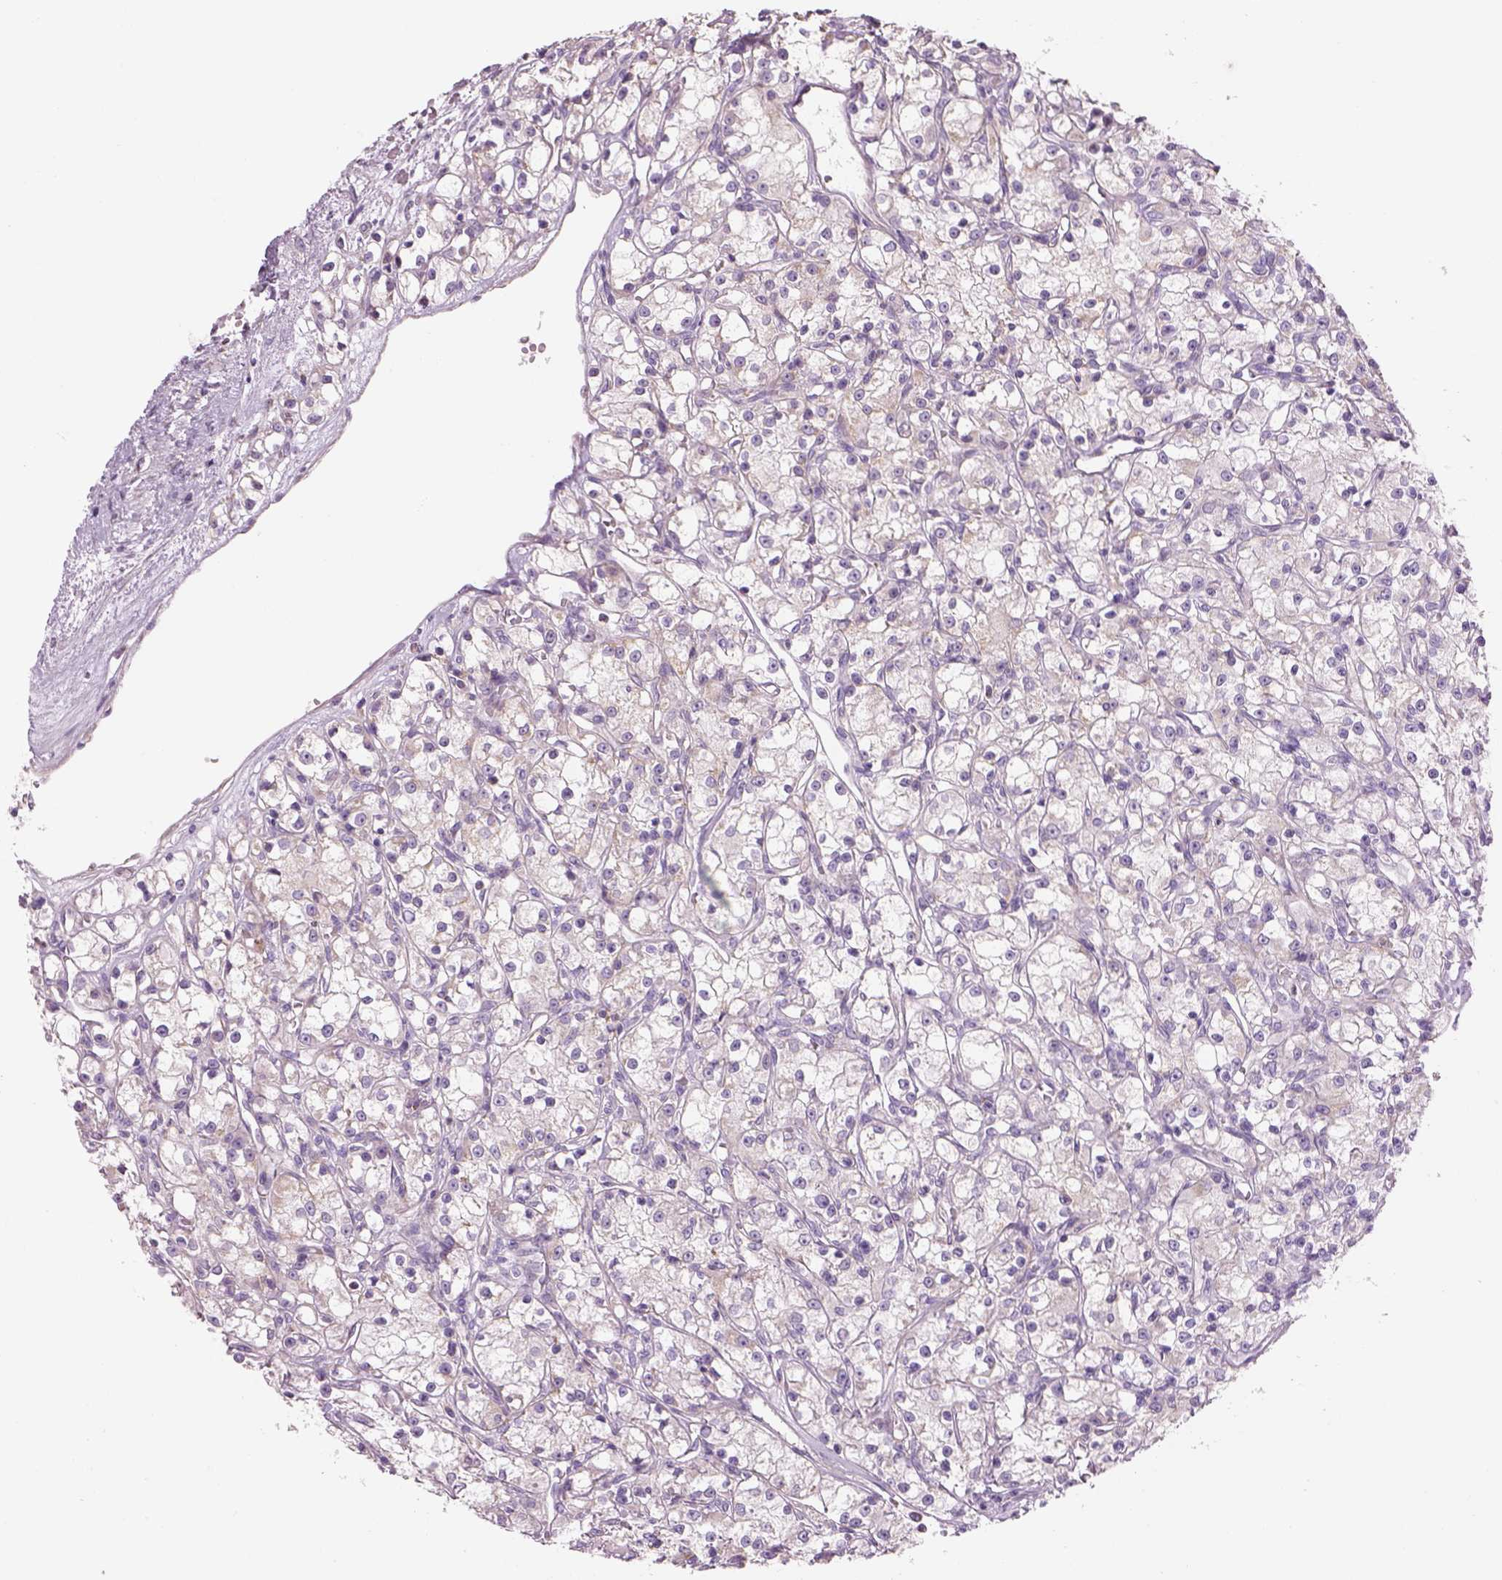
{"staining": {"intensity": "weak", "quantity": "<25%", "location": "cytoplasmic/membranous"}, "tissue": "renal cancer", "cell_type": "Tumor cells", "image_type": "cancer", "snomed": [{"axis": "morphology", "description": "Adenocarcinoma, NOS"}, {"axis": "topography", "description": "Kidney"}], "caption": "A high-resolution image shows IHC staining of renal cancer, which shows no significant positivity in tumor cells.", "gene": "IFT52", "patient": {"sex": "female", "age": 59}}